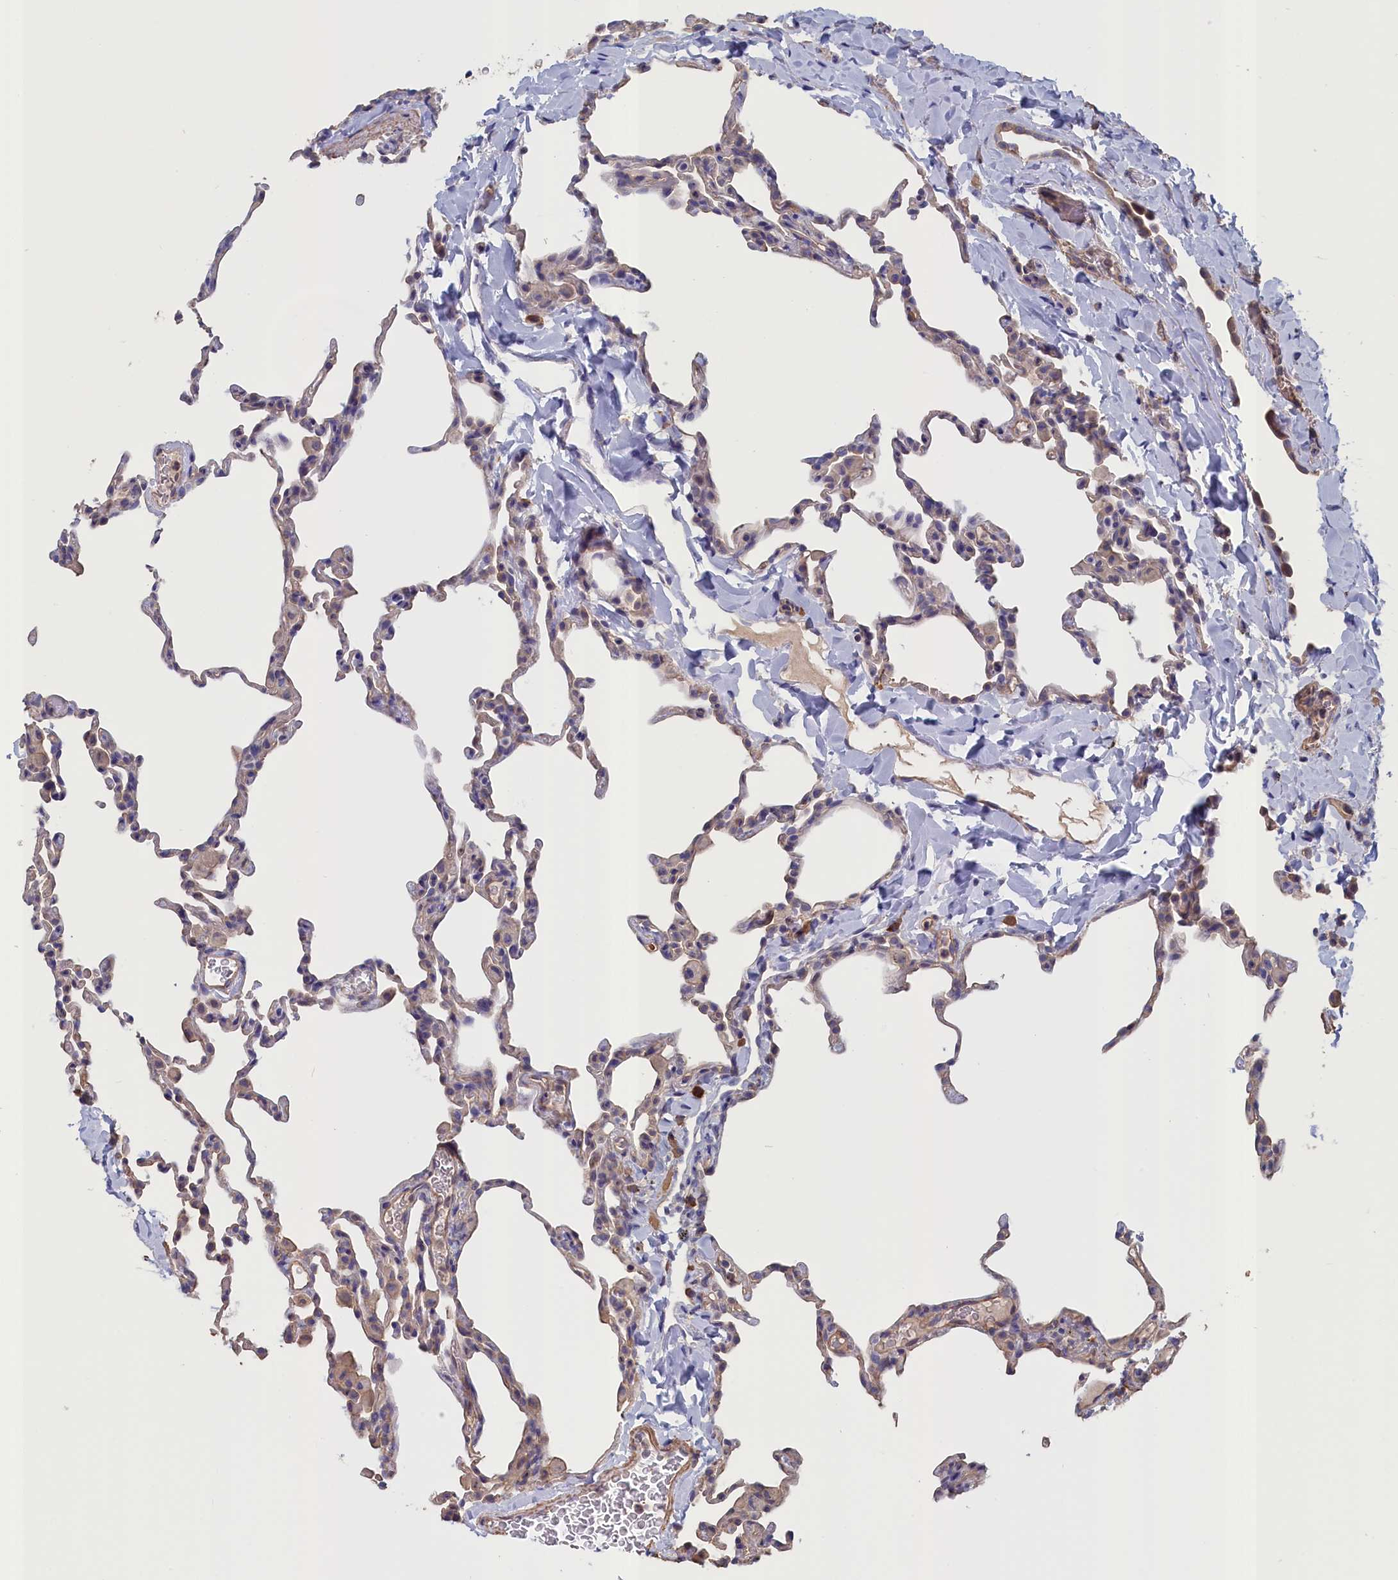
{"staining": {"intensity": "weak", "quantity": "<25%", "location": "cytoplasmic/membranous"}, "tissue": "lung", "cell_type": "Alveolar cells", "image_type": "normal", "snomed": [{"axis": "morphology", "description": "Normal tissue, NOS"}, {"axis": "topography", "description": "Lung"}], "caption": "Protein analysis of unremarkable lung exhibits no significant positivity in alveolar cells.", "gene": "ANKRD2", "patient": {"sex": "male", "age": 20}}